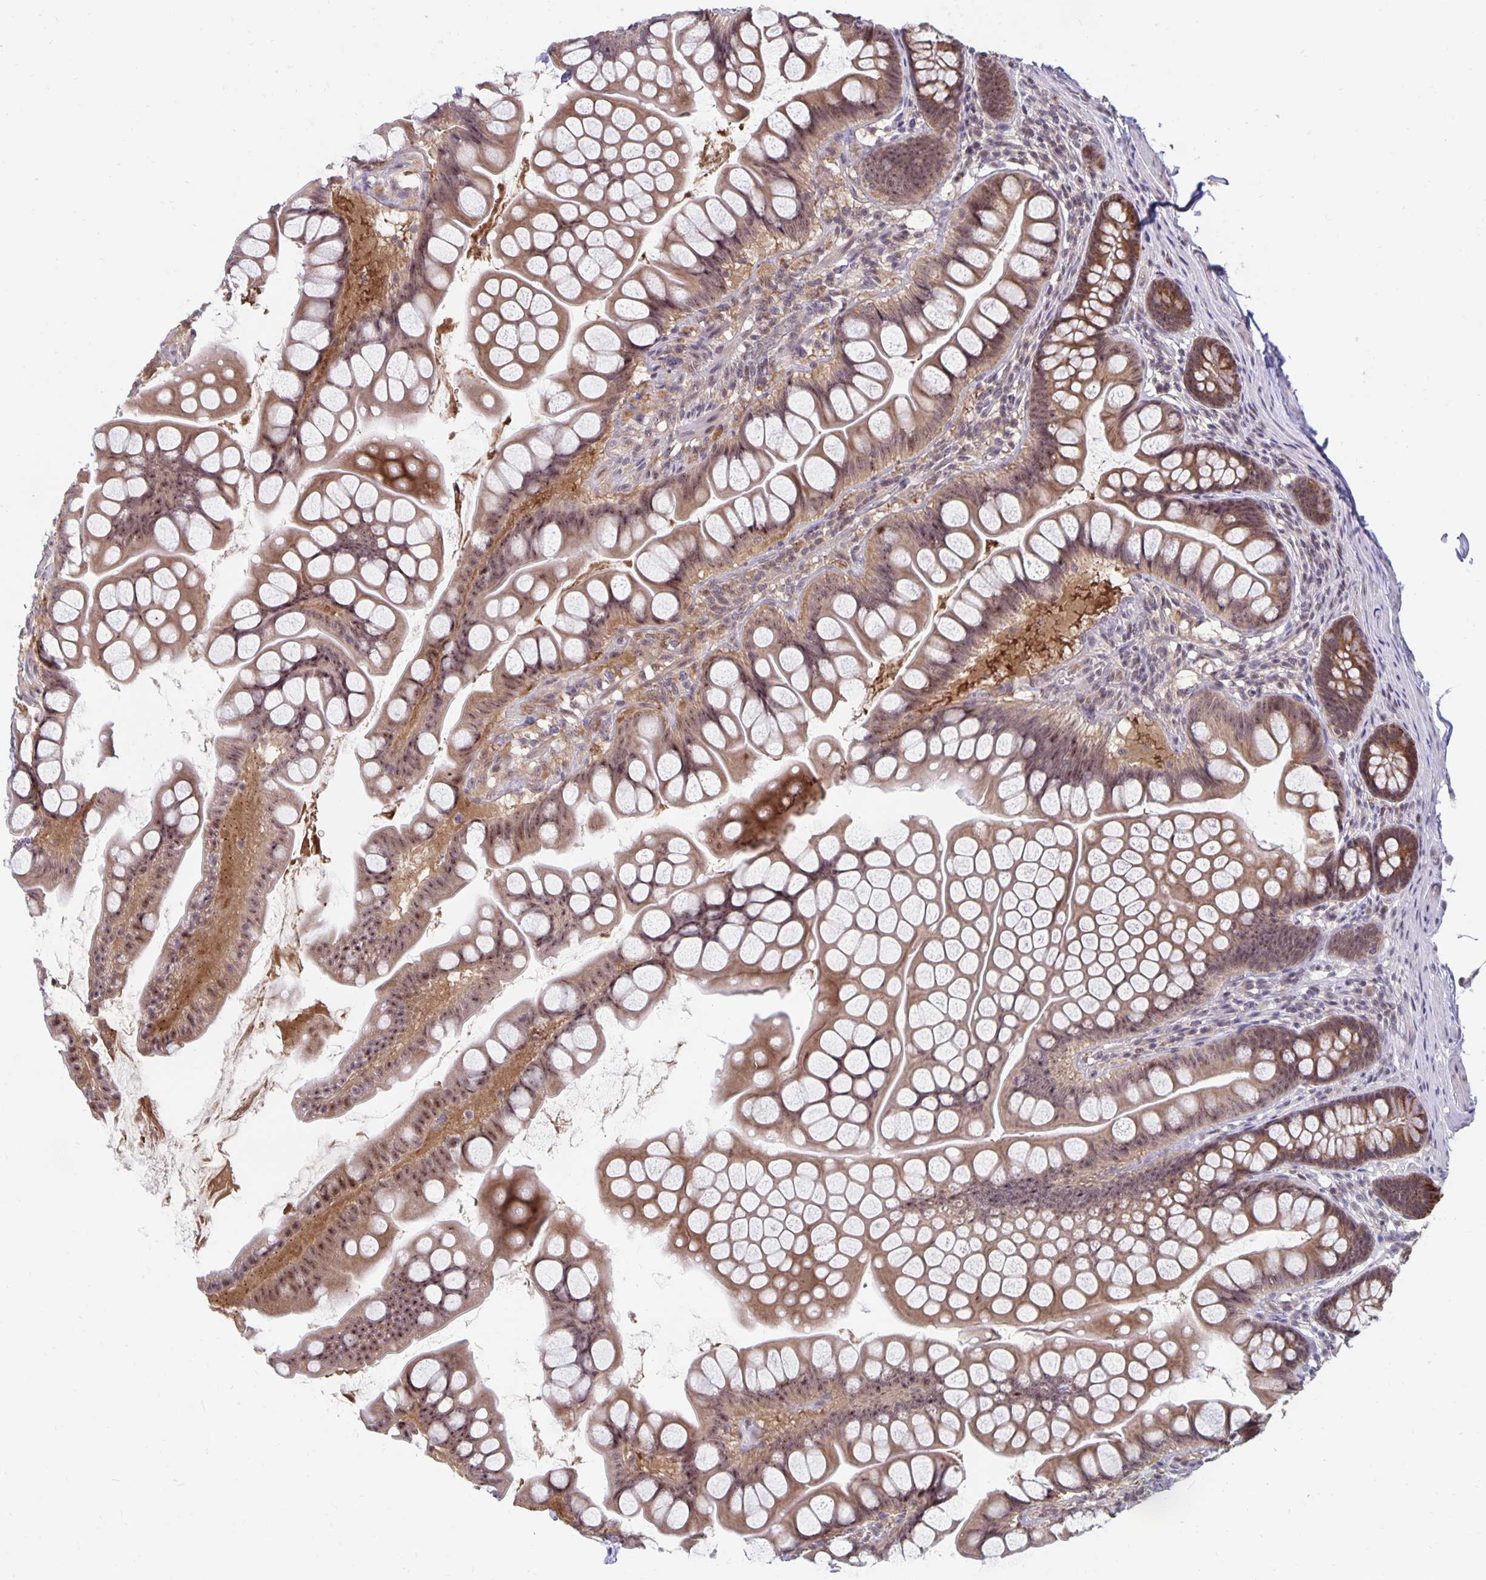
{"staining": {"intensity": "moderate", "quantity": ">75%", "location": "cytoplasmic/membranous,nuclear"}, "tissue": "small intestine", "cell_type": "Glandular cells", "image_type": "normal", "snomed": [{"axis": "morphology", "description": "Normal tissue, NOS"}, {"axis": "topography", "description": "Small intestine"}], "caption": "Immunohistochemistry (IHC) micrograph of benign small intestine: small intestine stained using IHC exhibits medium levels of moderate protein expression localized specifically in the cytoplasmic/membranous,nuclear of glandular cells, appearing as a cytoplasmic/membranous,nuclear brown color.", "gene": "EXOC6B", "patient": {"sex": "male", "age": 70}}